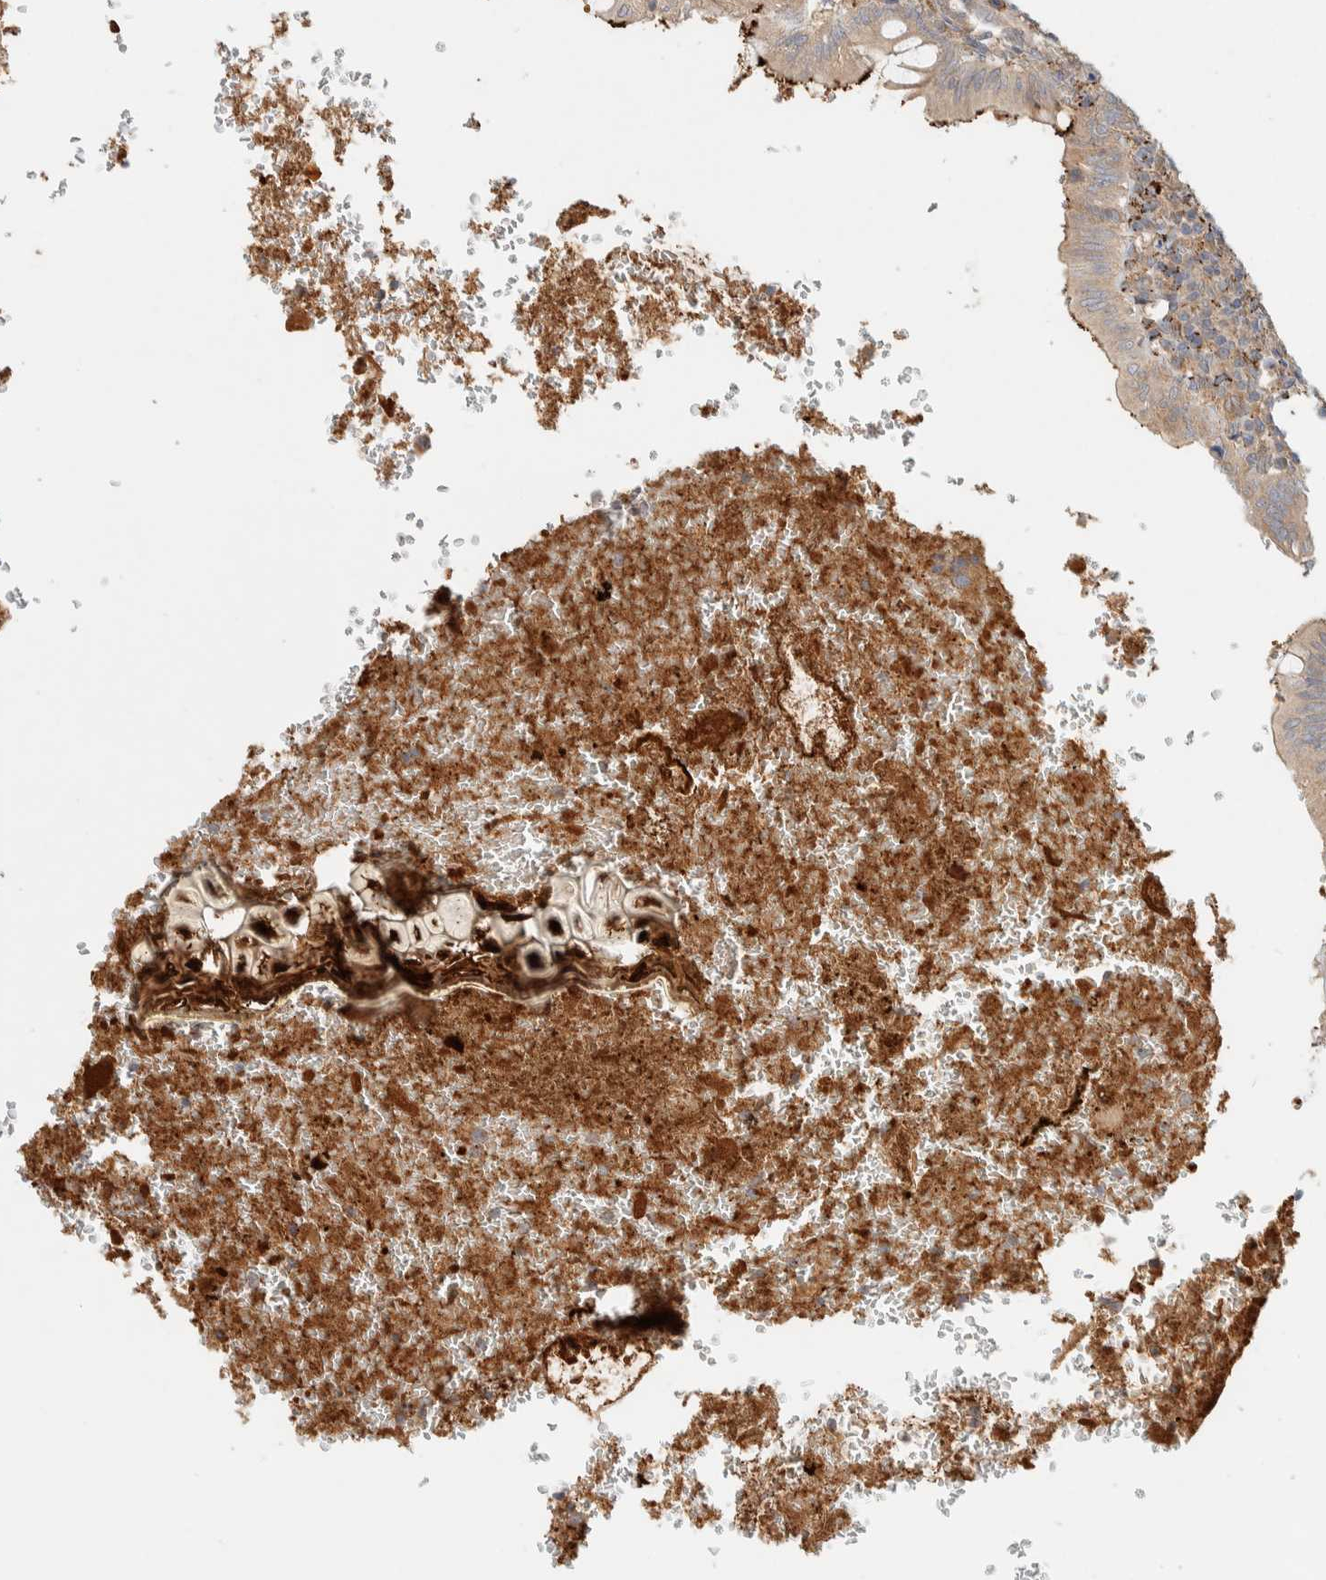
{"staining": {"intensity": "moderate", "quantity": ">75%", "location": "cytoplasmic/membranous"}, "tissue": "appendix", "cell_type": "Glandular cells", "image_type": "normal", "snomed": [{"axis": "morphology", "description": "Normal tissue, NOS"}, {"axis": "topography", "description": "Appendix"}], "caption": "The immunohistochemical stain shows moderate cytoplasmic/membranous expression in glandular cells of benign appendix.", "gene": "FAM167A", "patient": {"sex": "male", "age": 8}}